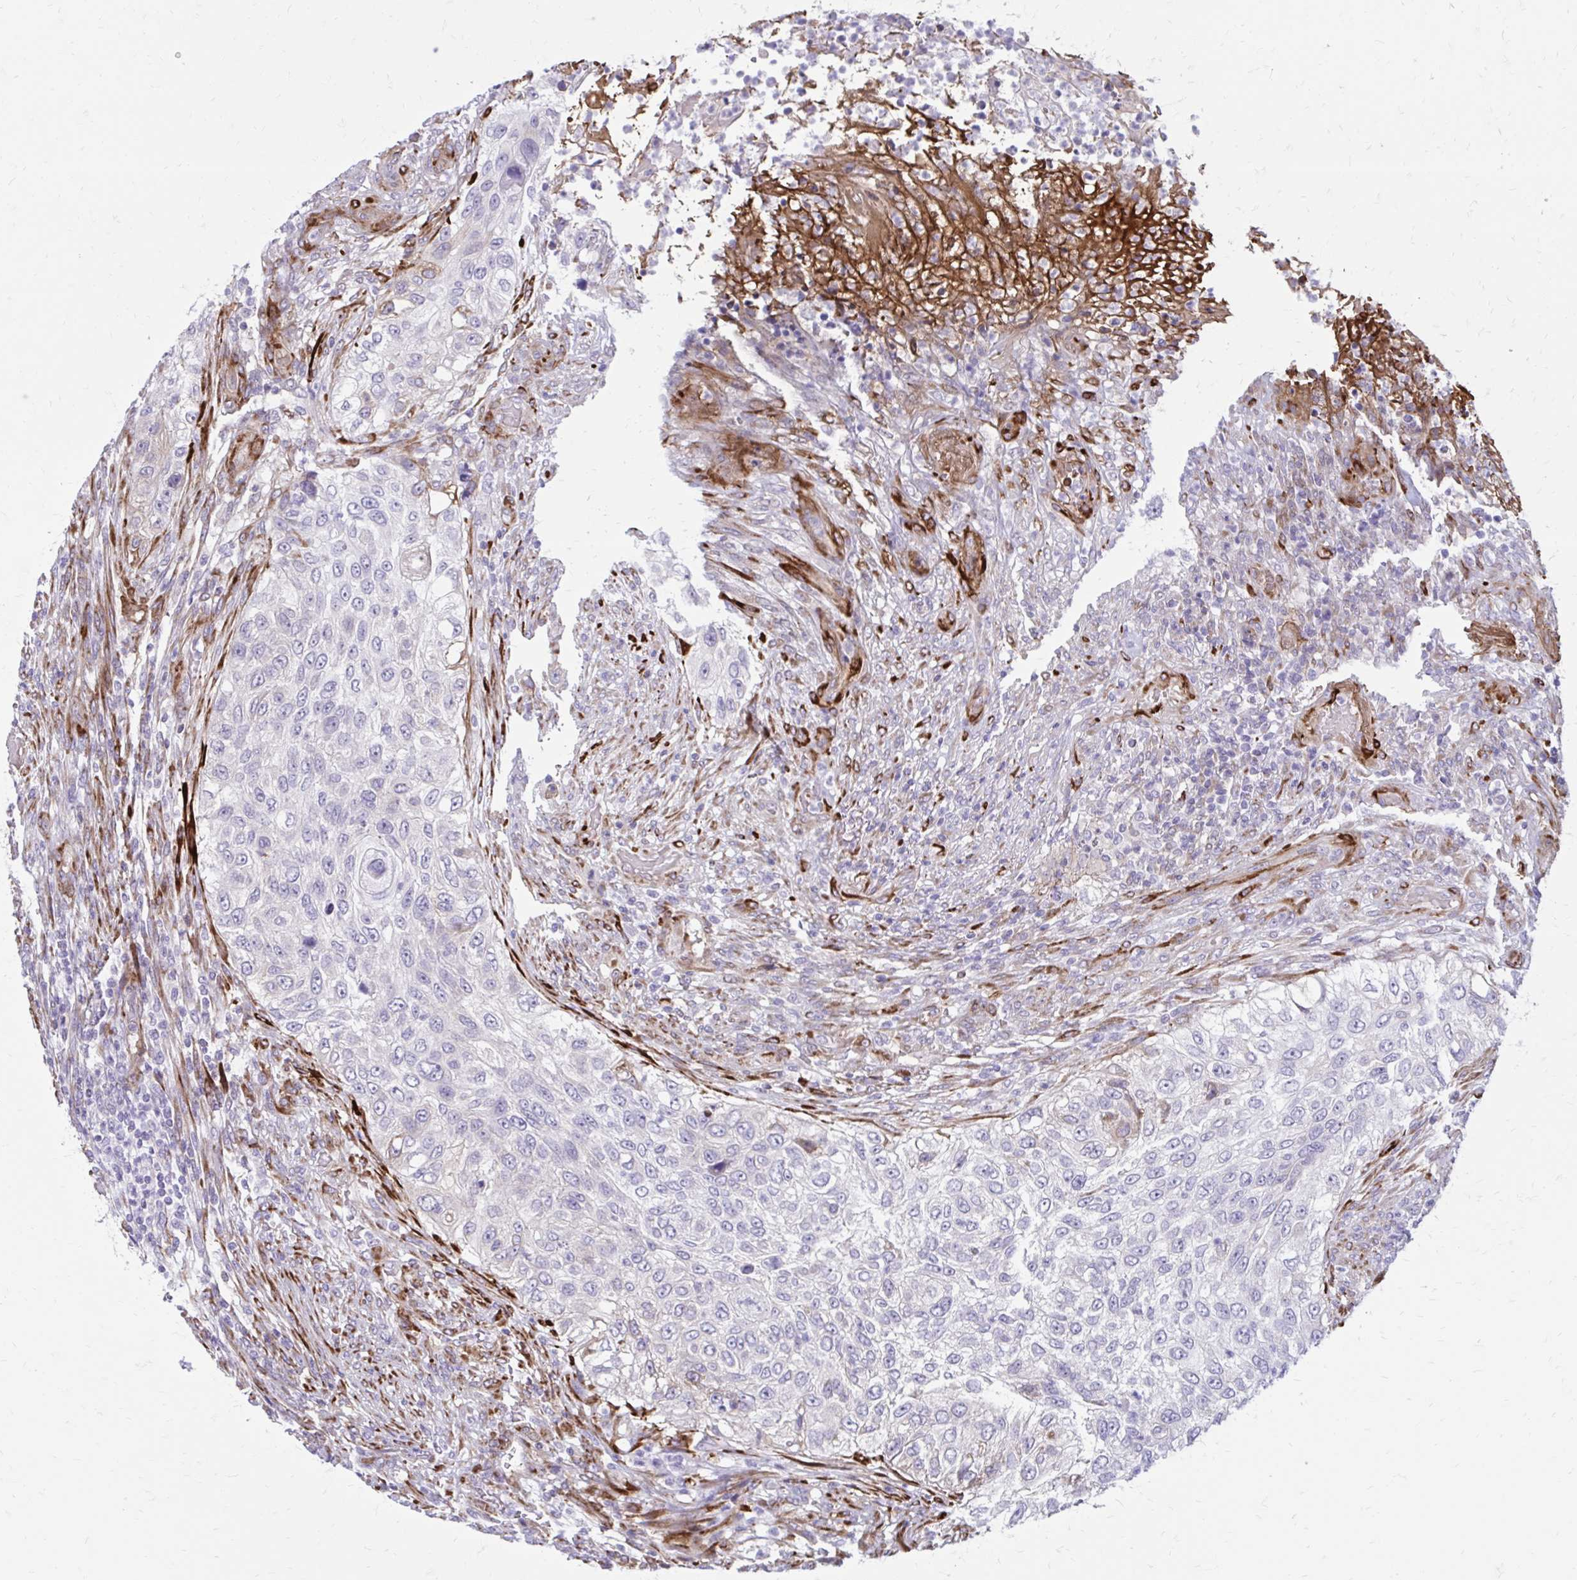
{"staining": {"intensity": "negative", "quantity": "none", "location": "none"}, "tissue": "urothelial cancer", "cell_type": "Tumor cells", "image_type": "cancer", "snomed": [{"axis": "morphology", "description": "Urothelial carcinoma, High grade"}, {"axis": "topography", "description": "Urinary bladder"}], "caption": "The micrograph displays no staining of tumor cells in urothelial cancer.", "gene": "BEND5", "patient": {"sex": "female", "age": 60}}